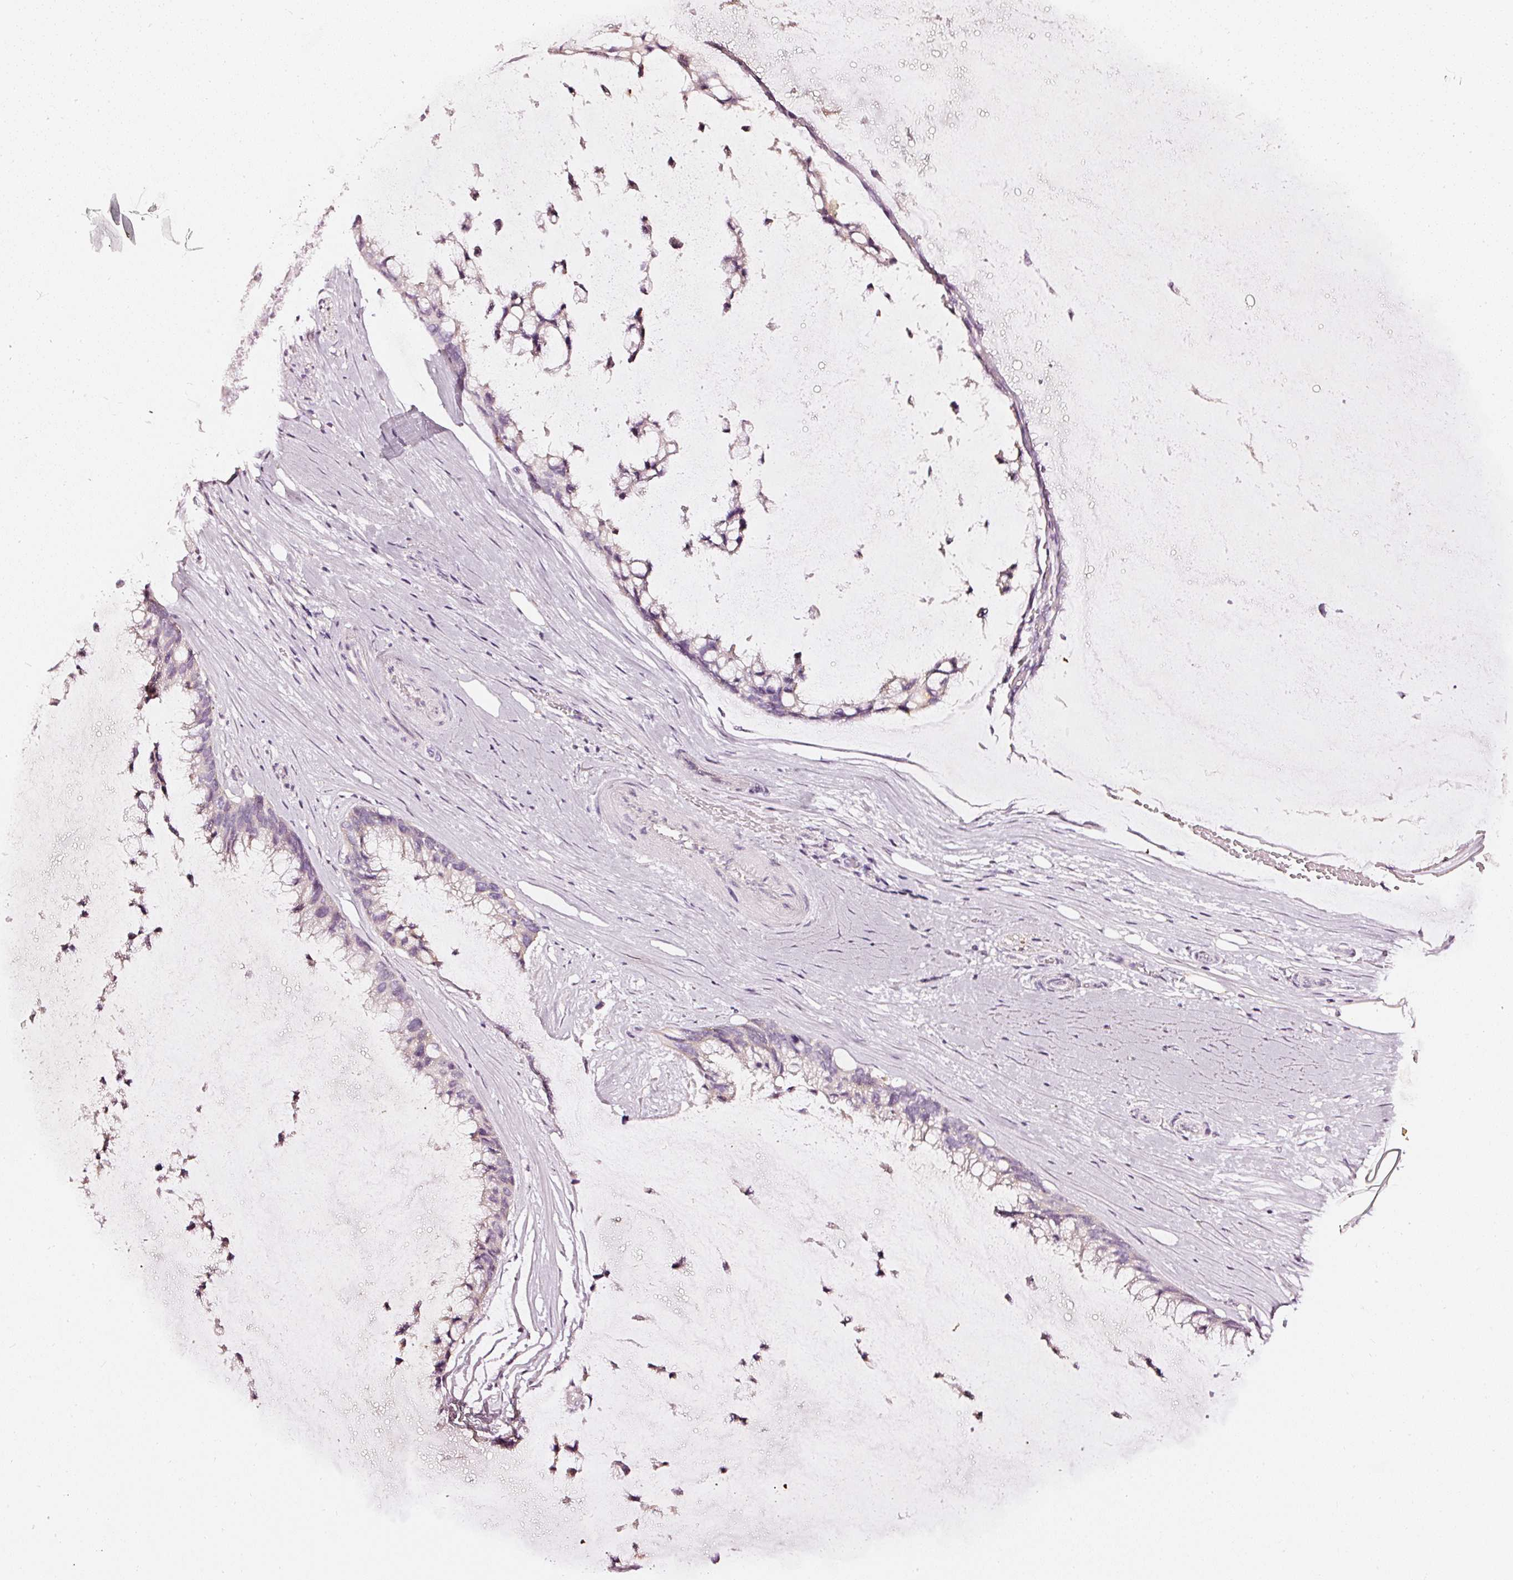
{"staining": {"intensity": "negative", "quantity": "none", "location": "none"}, "tissue": "ovarian cancer", "cell_type": "Tumor cells", "image_type": "cancer", "snomed": [{"axis": "morphology", "description": "Cystadenocarcinoma, mucinous, NOS"}, {"axis": "topography", "description": "Ovary"}], "caption": "Immunohistochemistry image of human ovarian cancer stained for a protein (brown), which demonstrates no staining in tumor cells.", "gene": "CNP", "patient": {"sex": "female", "age": 39}}